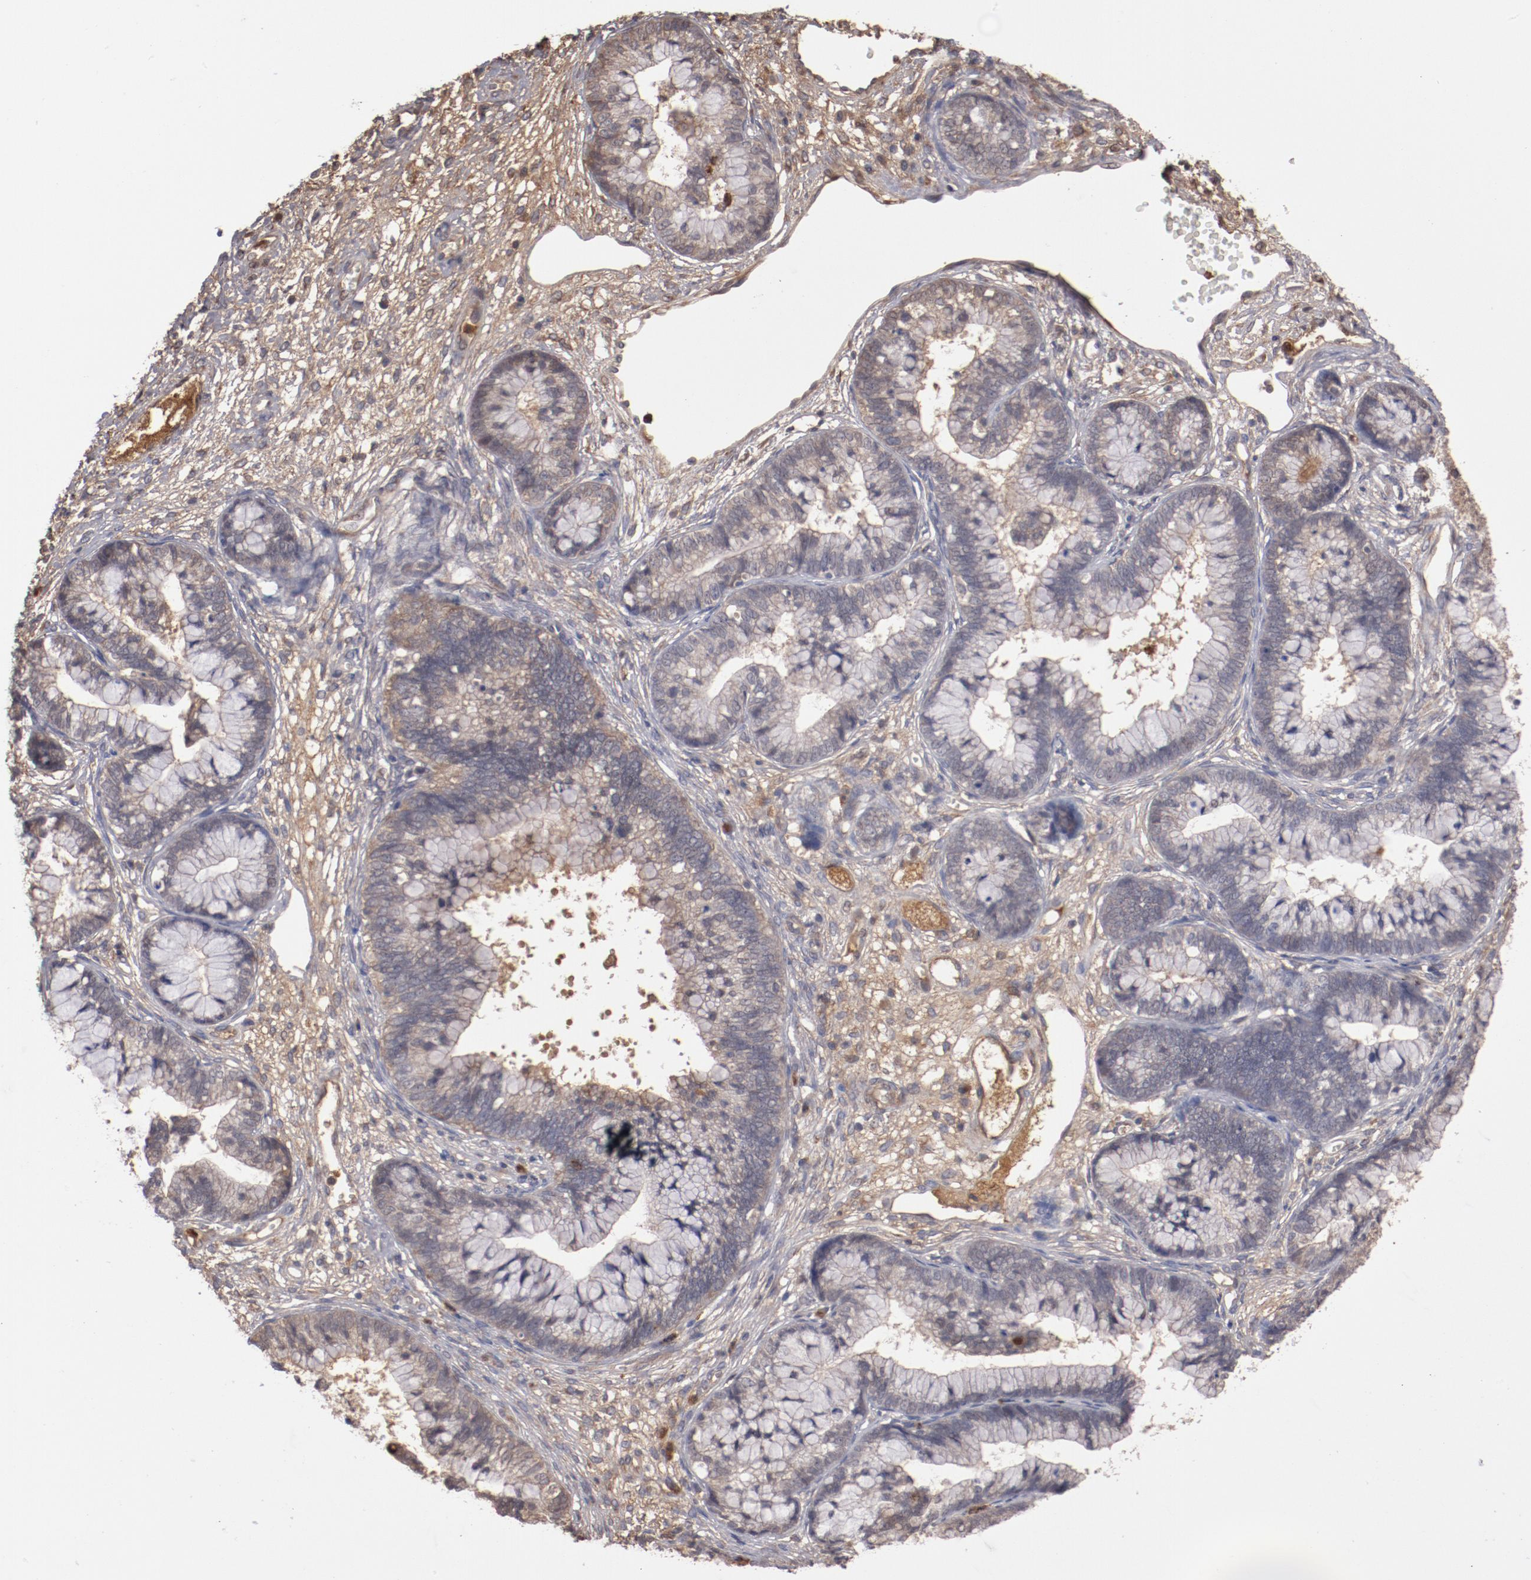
{"staining": {"intensity": "weak", "quantity": "25%-75%", "location": "cytoplasmic/membranous"}, "tissue": "cervical cancer", "cell_type": "Tumor cells", "image_type": "cancer", "snomed": [{"axis": "morphology", "description": "Adenocarcinoma, NOS"}, {"axis": "topography", "description": "Cervix"}], "caption": "Immunohistochemistry (IHC) image of neoplastic tissue: cervical cancer stained using IHC exhibits low levels of weak protein expression localized specifically in the cytoplasmic/membranous of tumor cells, appearing as a cytoplasmic/membranous brown color.", "gene": "SERPINA7", "patient": {"sex": "female", "age": 44}}